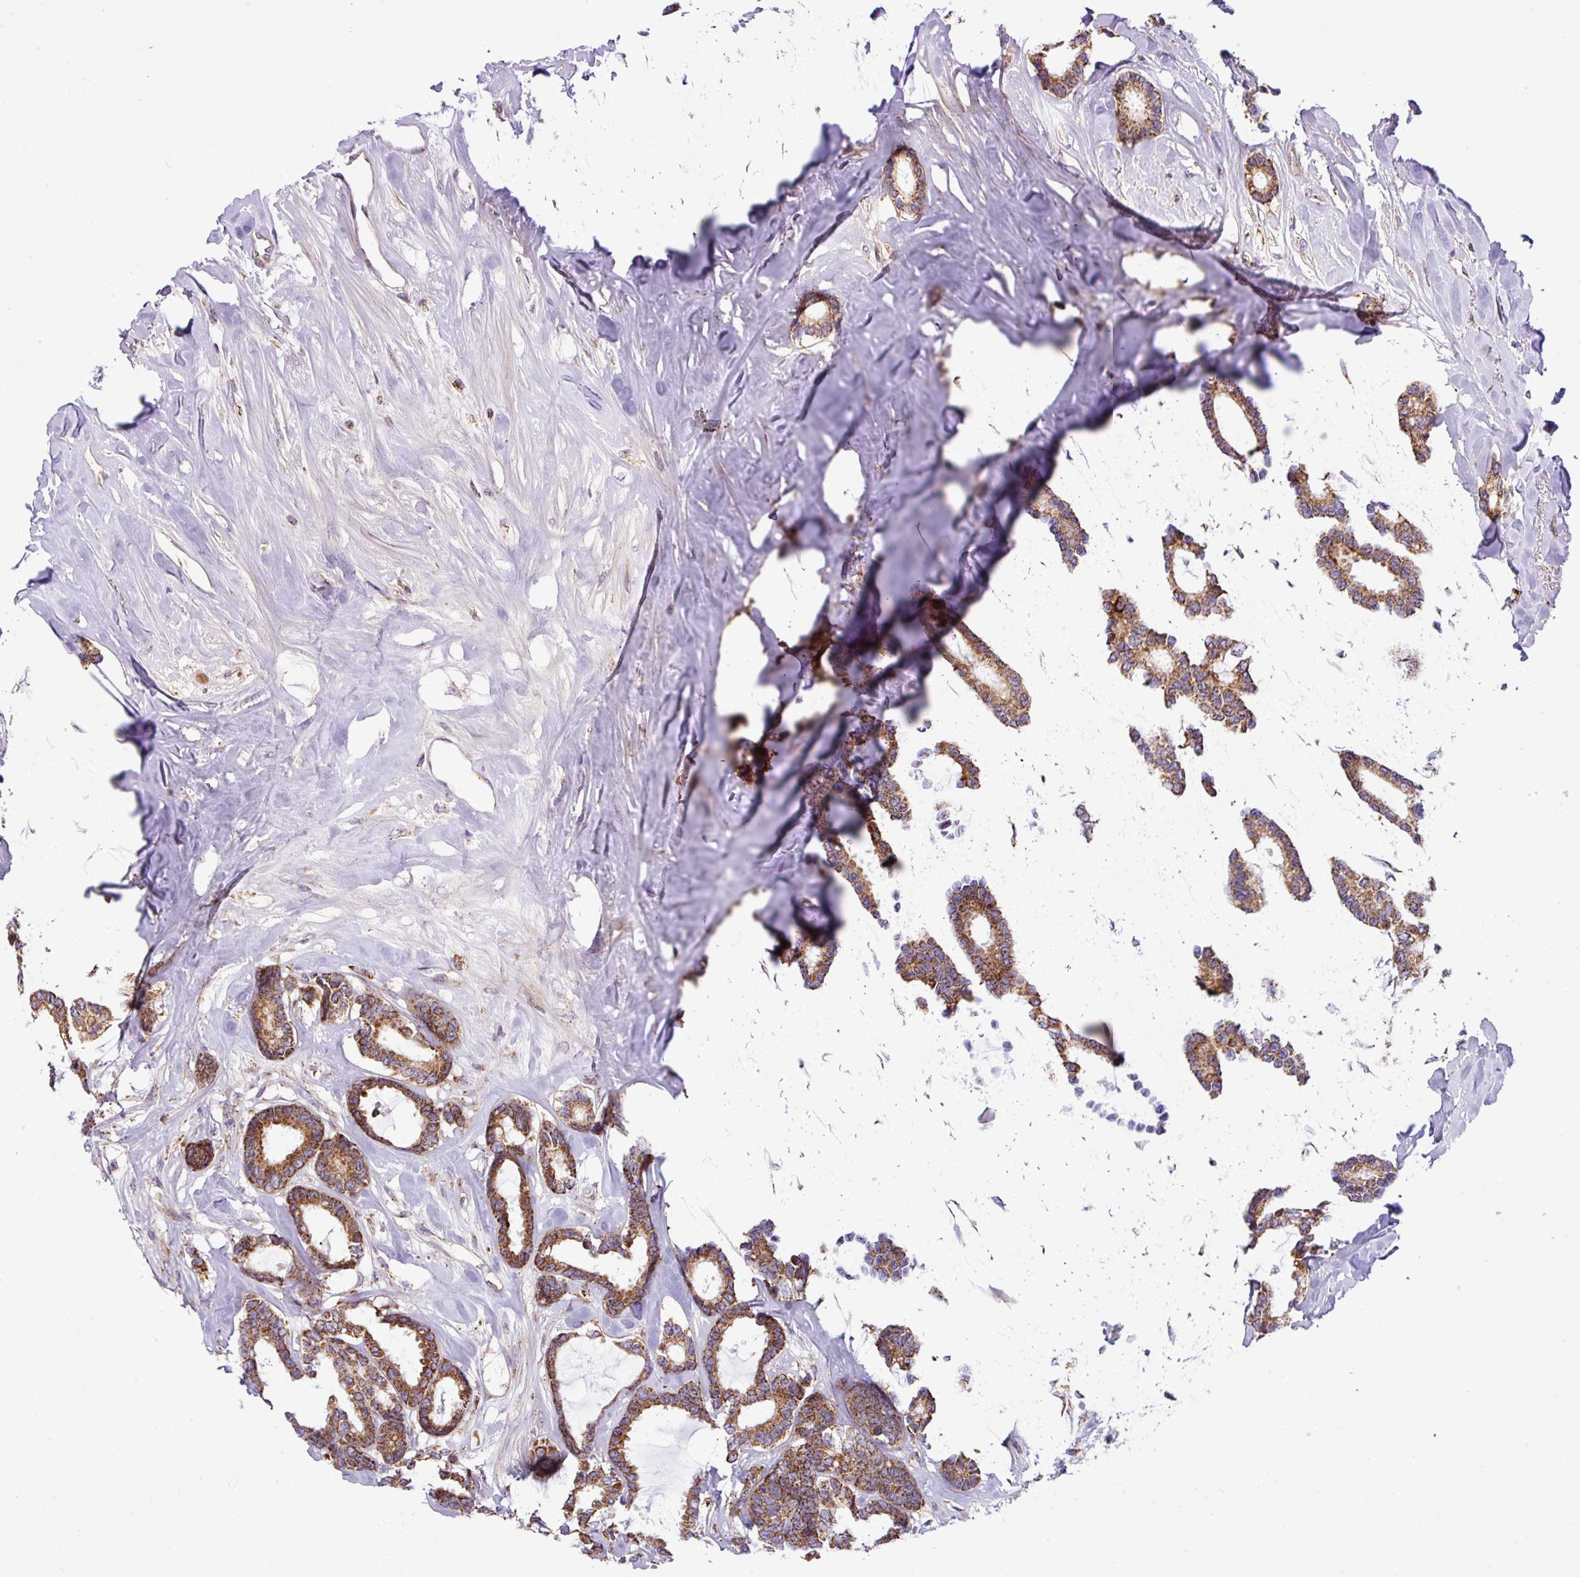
{"staining": {"intensity": "strong", "quantity": ">75%", "location": "cytoplasmic/membranous"}, "tissue": "breast cancer", "cell_type": "Tumor cells", "image_type": "cancer", "snomed": [{"axis": "morphology", "description": "Duct carcinoma"}, {"axis": "topography", "description": "Breast"}], "caption": "Immunohistochemical staining of human intraductal carcinoma (breast) demonstrates high levels of strong cytoplasmic/membranous protein expression in approximately >75% of tumor cells.", "gene": "ZNF569", "patient": {"sex": "female", "age": 87}}